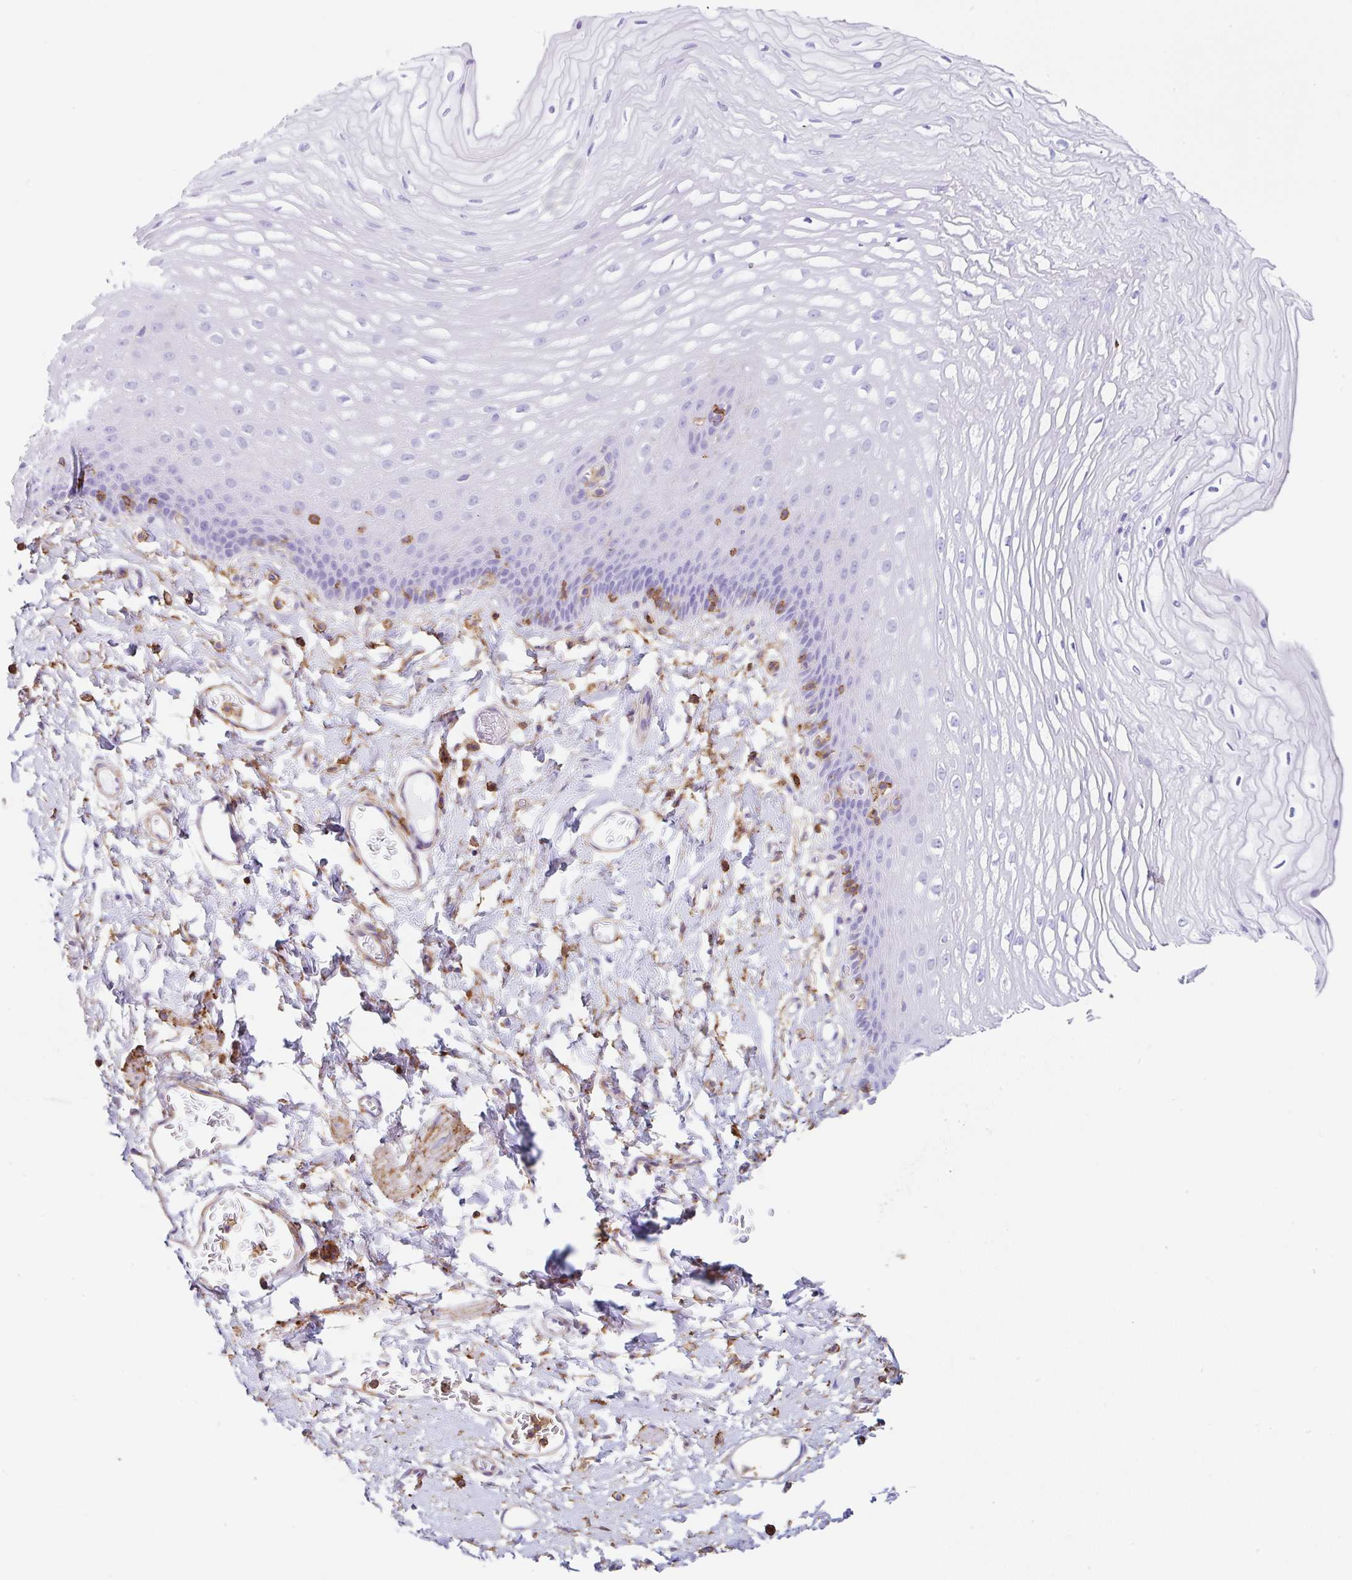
{"staining": {"intensity": "negative", "quantity": "none", "location": "none"}, "tissue": "esophagus", "cell_type": "Squamous epithelial cells", "image_type": "normal", "snomed": [{"axis": "morphology", "description": "Normal tissue, NOS"}, {"axis": "topography", "description": "Esophagus"}], "caption": "A micrograph of esophagus stained for a protein shows no brown staining in squamous epithelial cells.", "gene": "MTTP", "patient": {"sex": "male", "age": 70}}